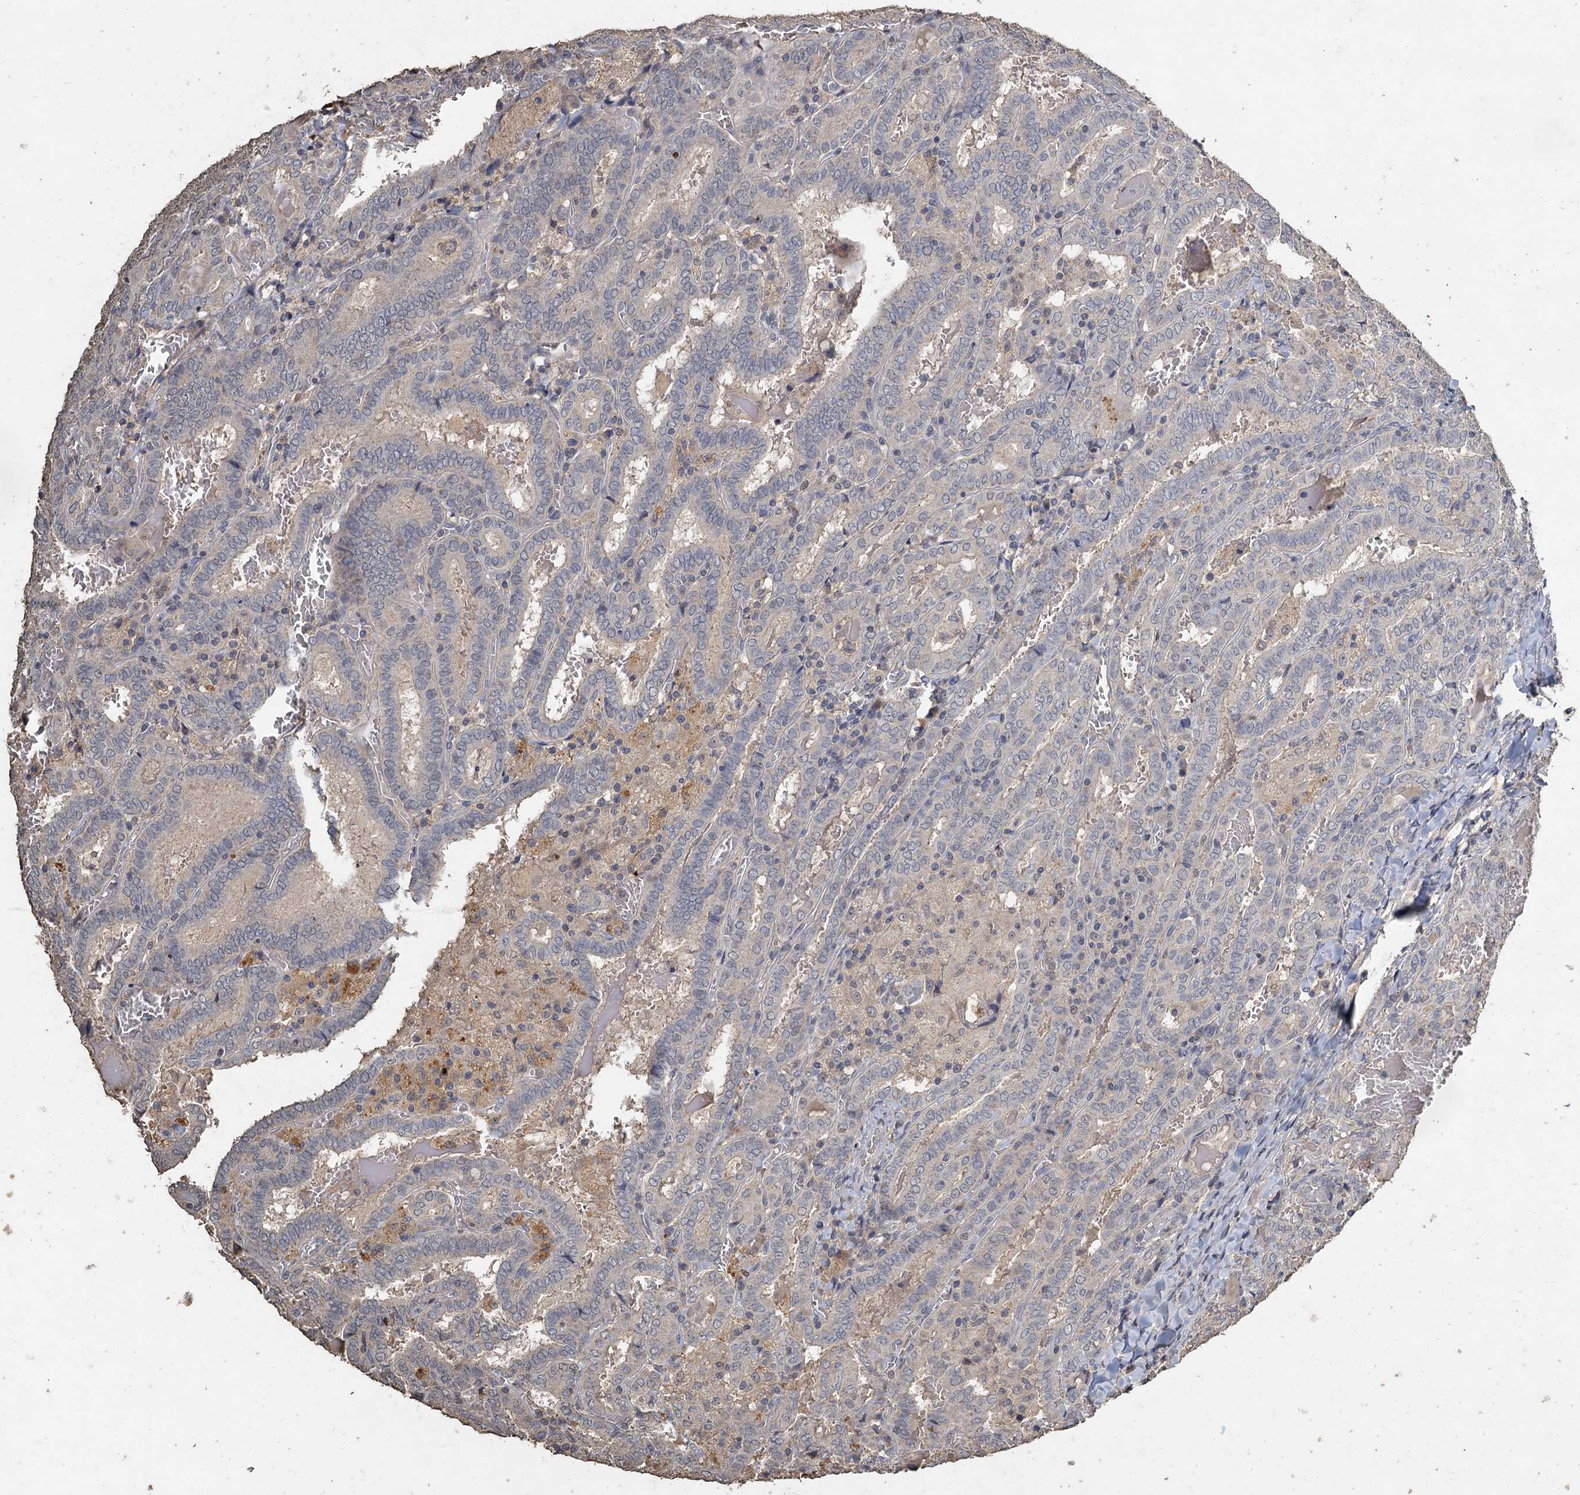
{"staining": {"intensity": "negative", "quantity": "none", "location": "none"}, "tissue": "thyroid cancer", "cell_type": "Tumor cells", "image_type": "cancer", "snomed": [{"axis": "morphology", "description": "Papillary adenocarcinoma, NOS"}, {"axis": "topography", "description": "Thyroid gland"}], "caption": "Papillary adenocarcinoma (thyroid) stained for a protein using IHC demonstrates no staining tumor cells.", "gene": "CCDC61", "patient": {"sex": "female", "age": 72}}